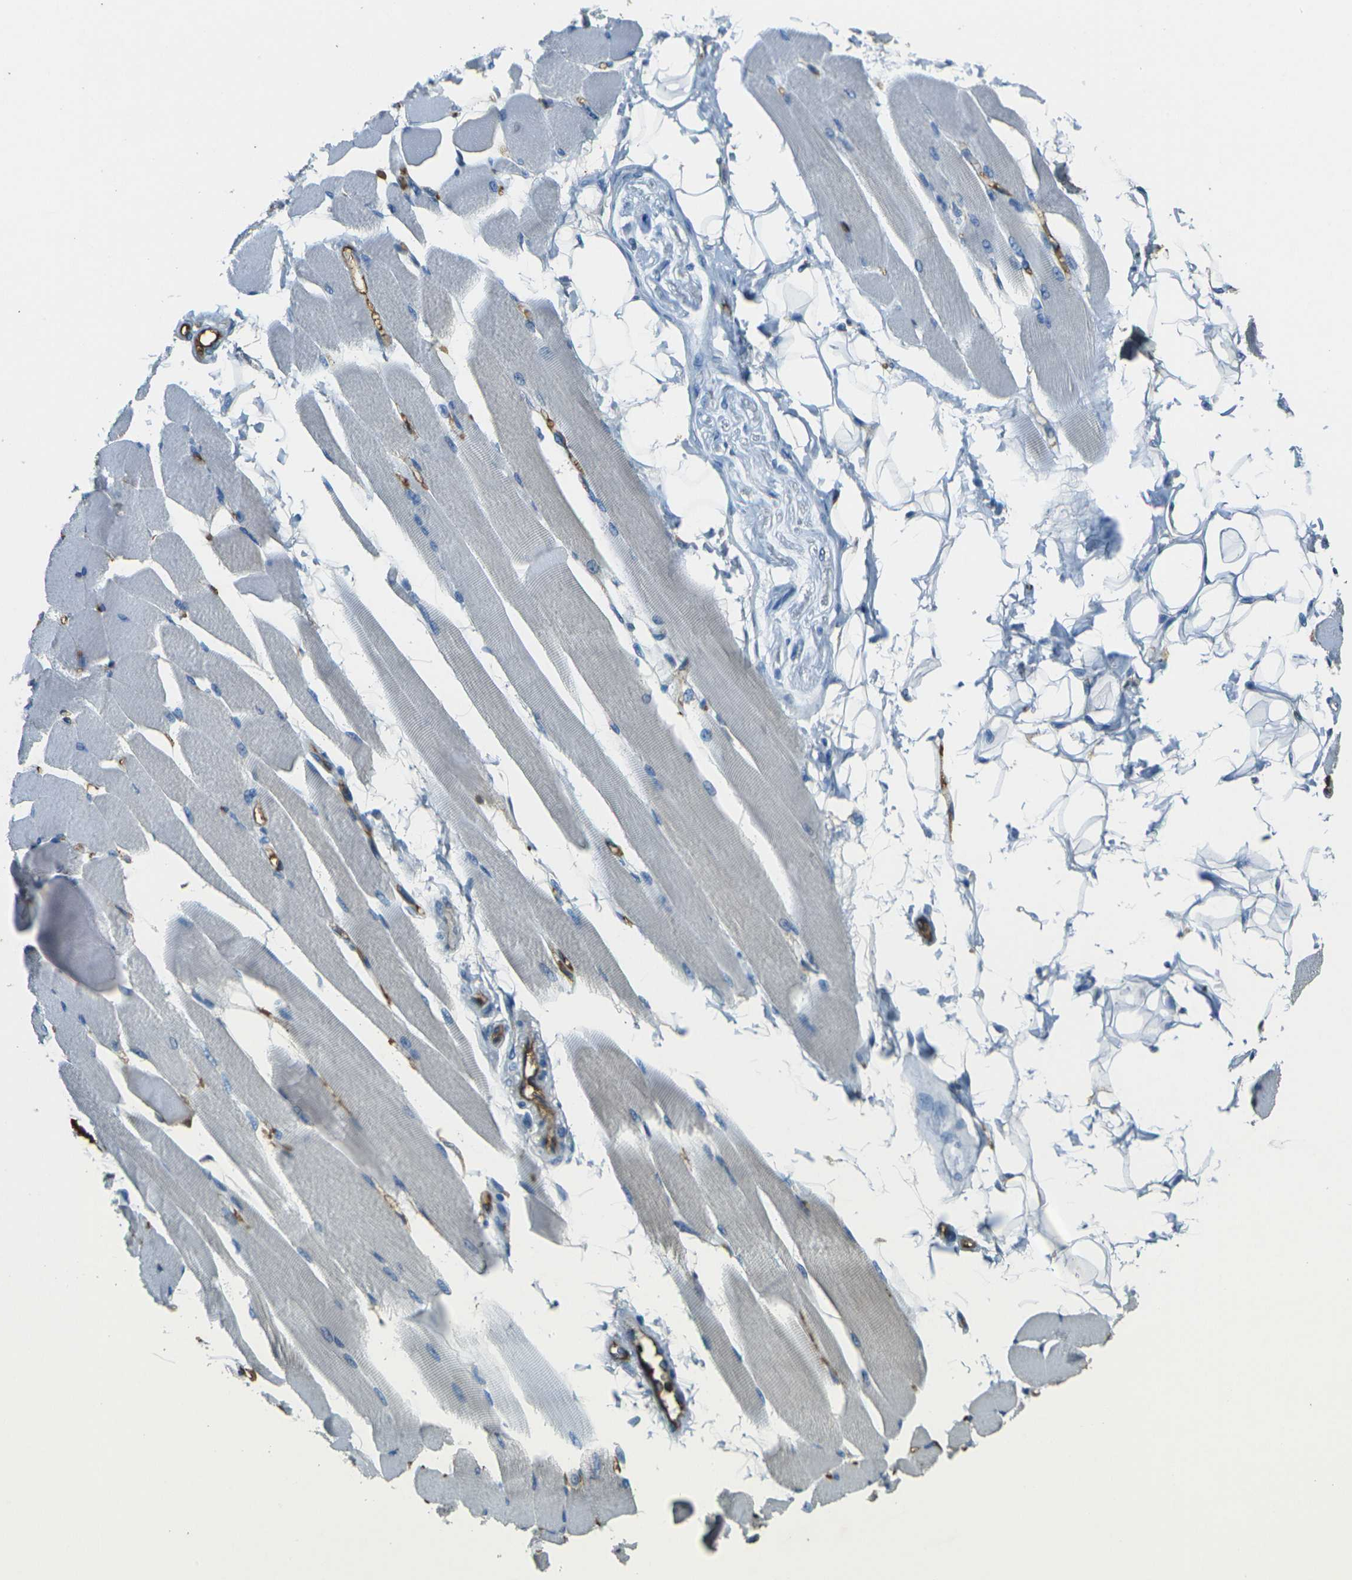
{"staining": {"intensity": "negative", "quantity": "none", "location": "none"}, "tissue": "skeletal muscle", "cell_type": "Myocytes", "image_type": "normal", "snomed": [{"axis": "morphology", "description": "Normal tissue, NOS"}, {"axis": "topography", "description": "Skeletal muscle"}, {"axis": "topography", "description": "Peripheral nerve tissue"}], "caption": "A high-resolution image shows immunohistochemistry (IHC) staining of unremarkable skeletal muscle, which demonstrates no significant positivity in myocytes. The staining is performed using DAB brown chromogen with nuclei counter-stained in using hematoxylin.", "gene": "HBB", "patient": {"sex": "female", "age": 84}}